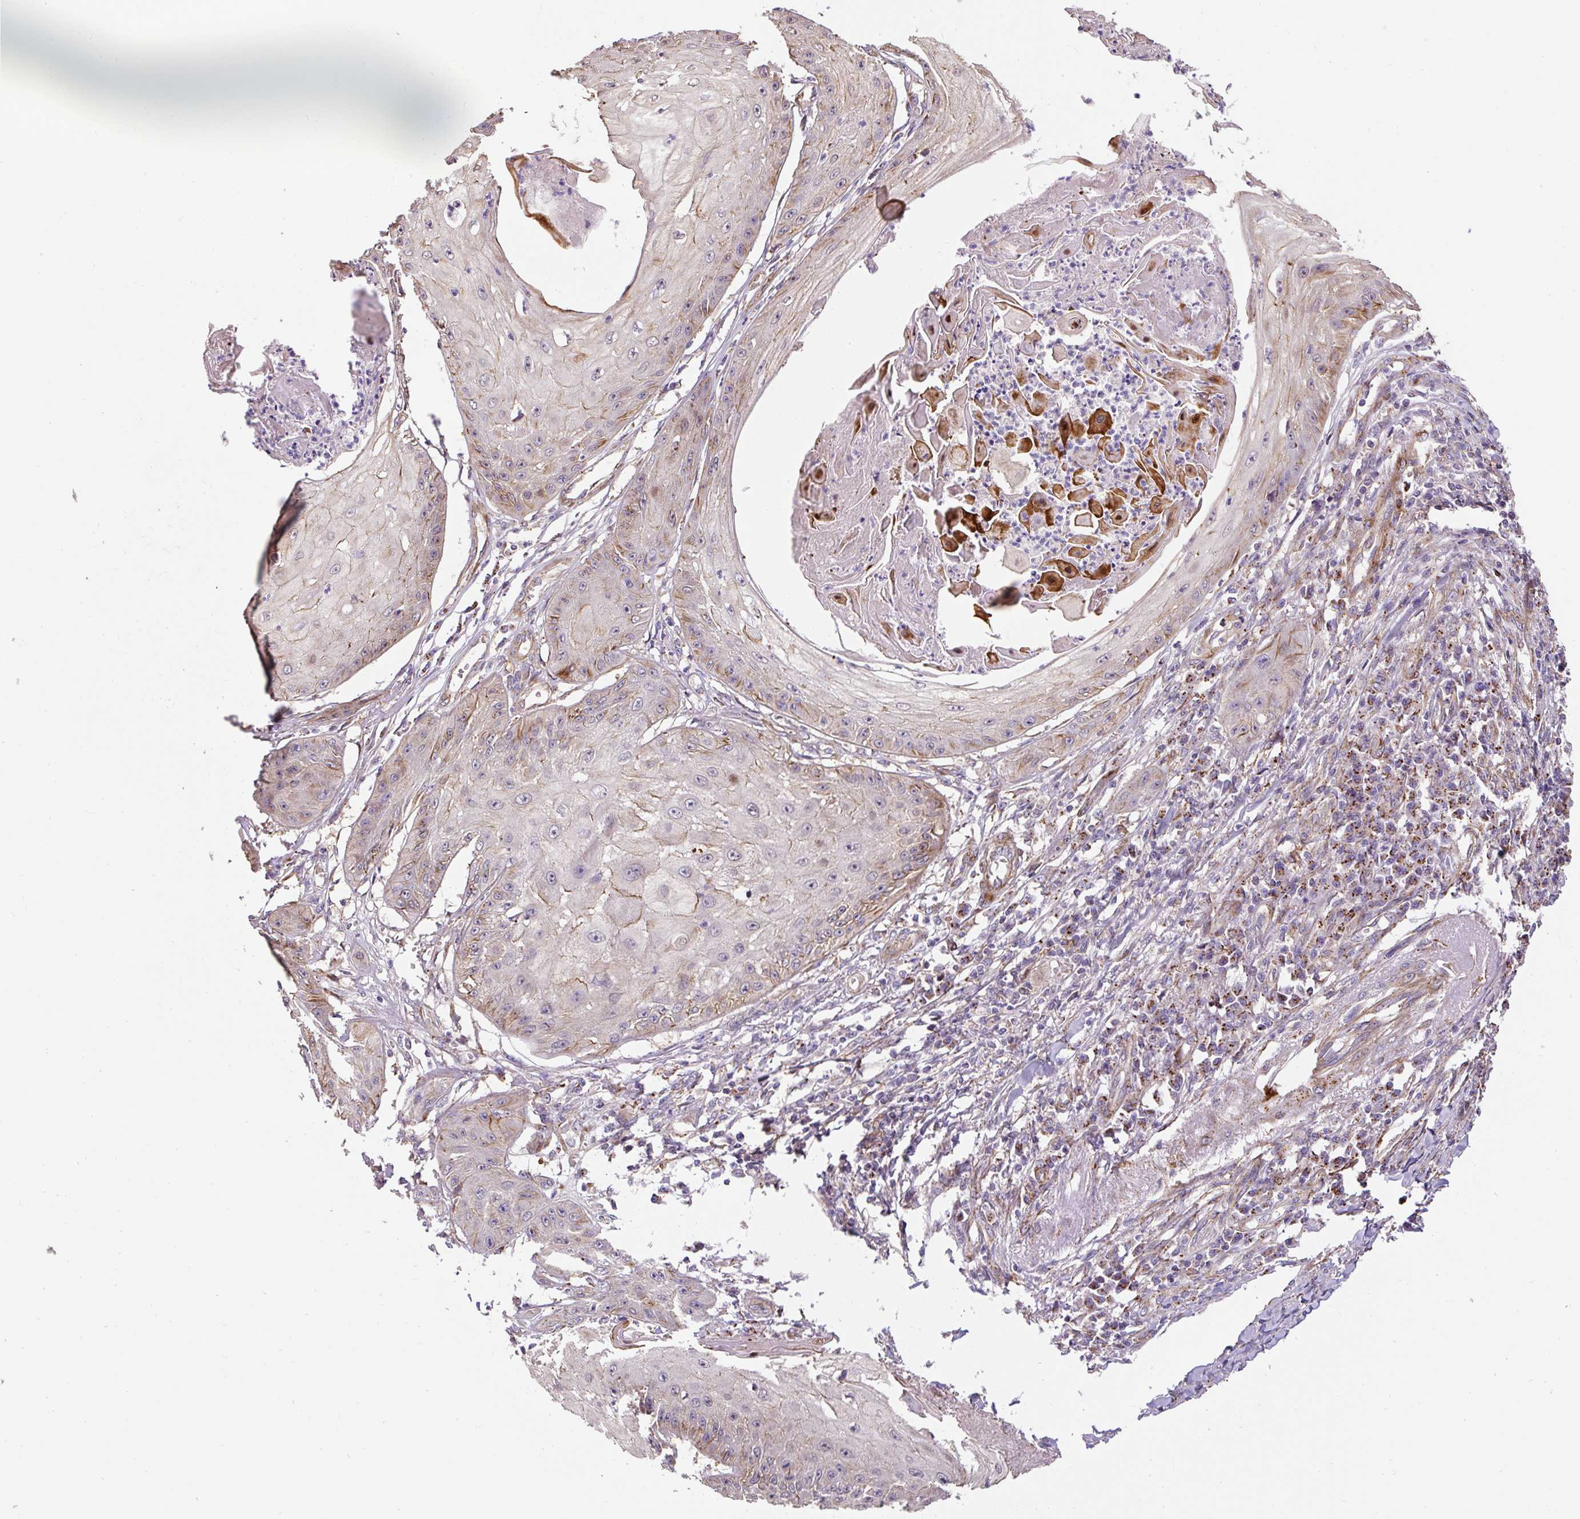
{"staining": {"intensity": "weak", "quantity": "<25%", "location": "cytoplasmic/membranous"}, "tissue": "skin cancer", "cell_type": "Tumor cells", "image_type": "cancer", "snomed": [{"axis": "morphology", "description": "Squamous cell carcinoma, NOS"}, {"axis": "topography", "description": "Skin"}], "caption": "Immunohistochemical staining of human skin cancer (squamous cell carcinoma) shows no significant expression in tumor cells.", "gene": "RNF170", "patient": {"sex": "male", "age": 70}}